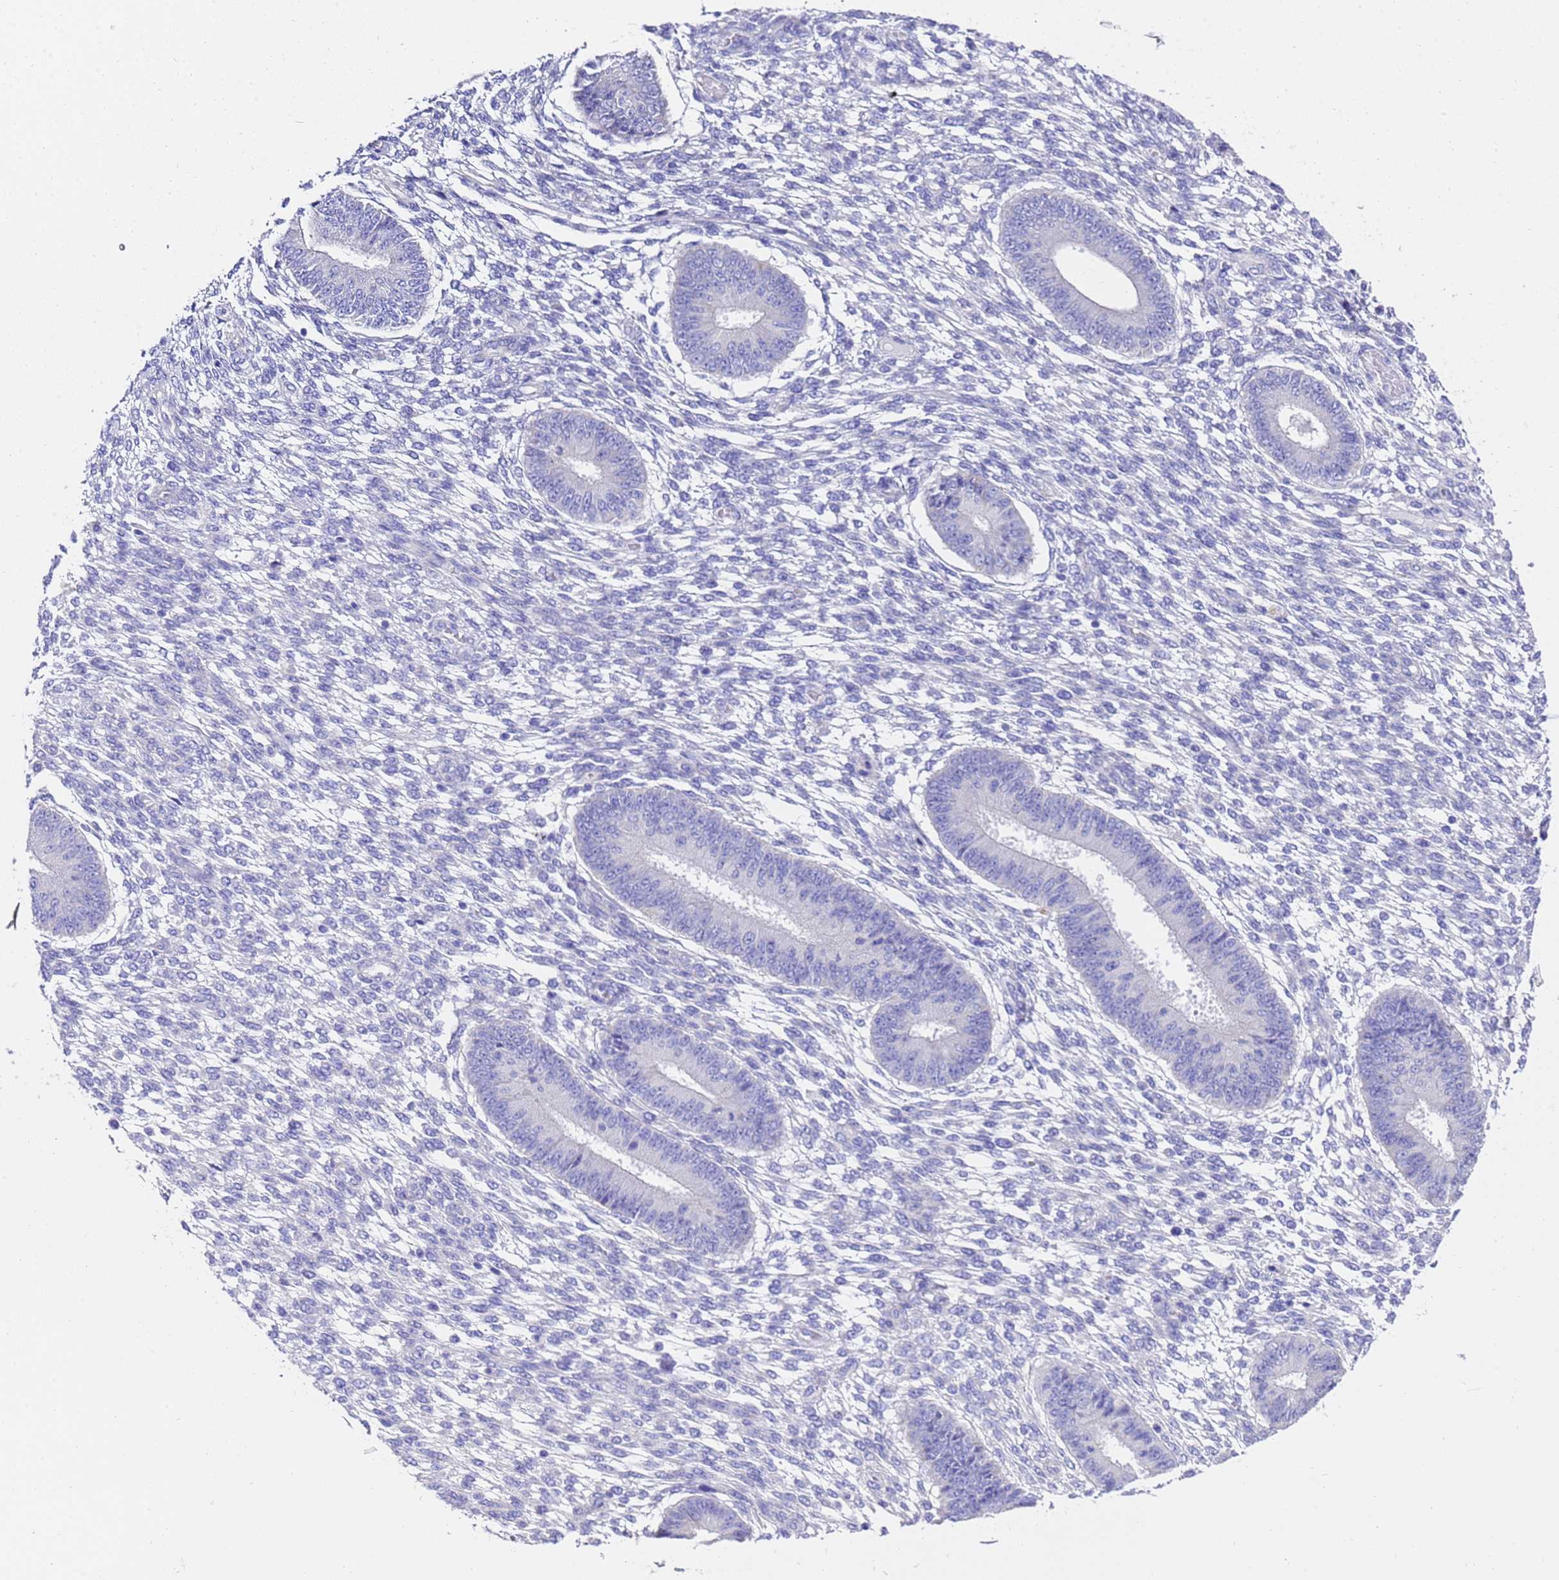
{"staining": {"intensity": "negative", "quantity": "none", "location": "none"}, "tissue": "endometrium", "cell_type": "Cells in endometrial stroma", "image_type": "normal", "snomed": [{"axis": "morphology", "description": "Normal tissue, NOS"}, {"axis": "topography", "description": "Endometrium"}], "caption": "IHC micrograph of unremarkable human endometrium stained for a protein (brown), which shows no staining in cells in endometrial stroma.", "gene": "FAM72A", "patient": {"sex": "female", "age": 49}}